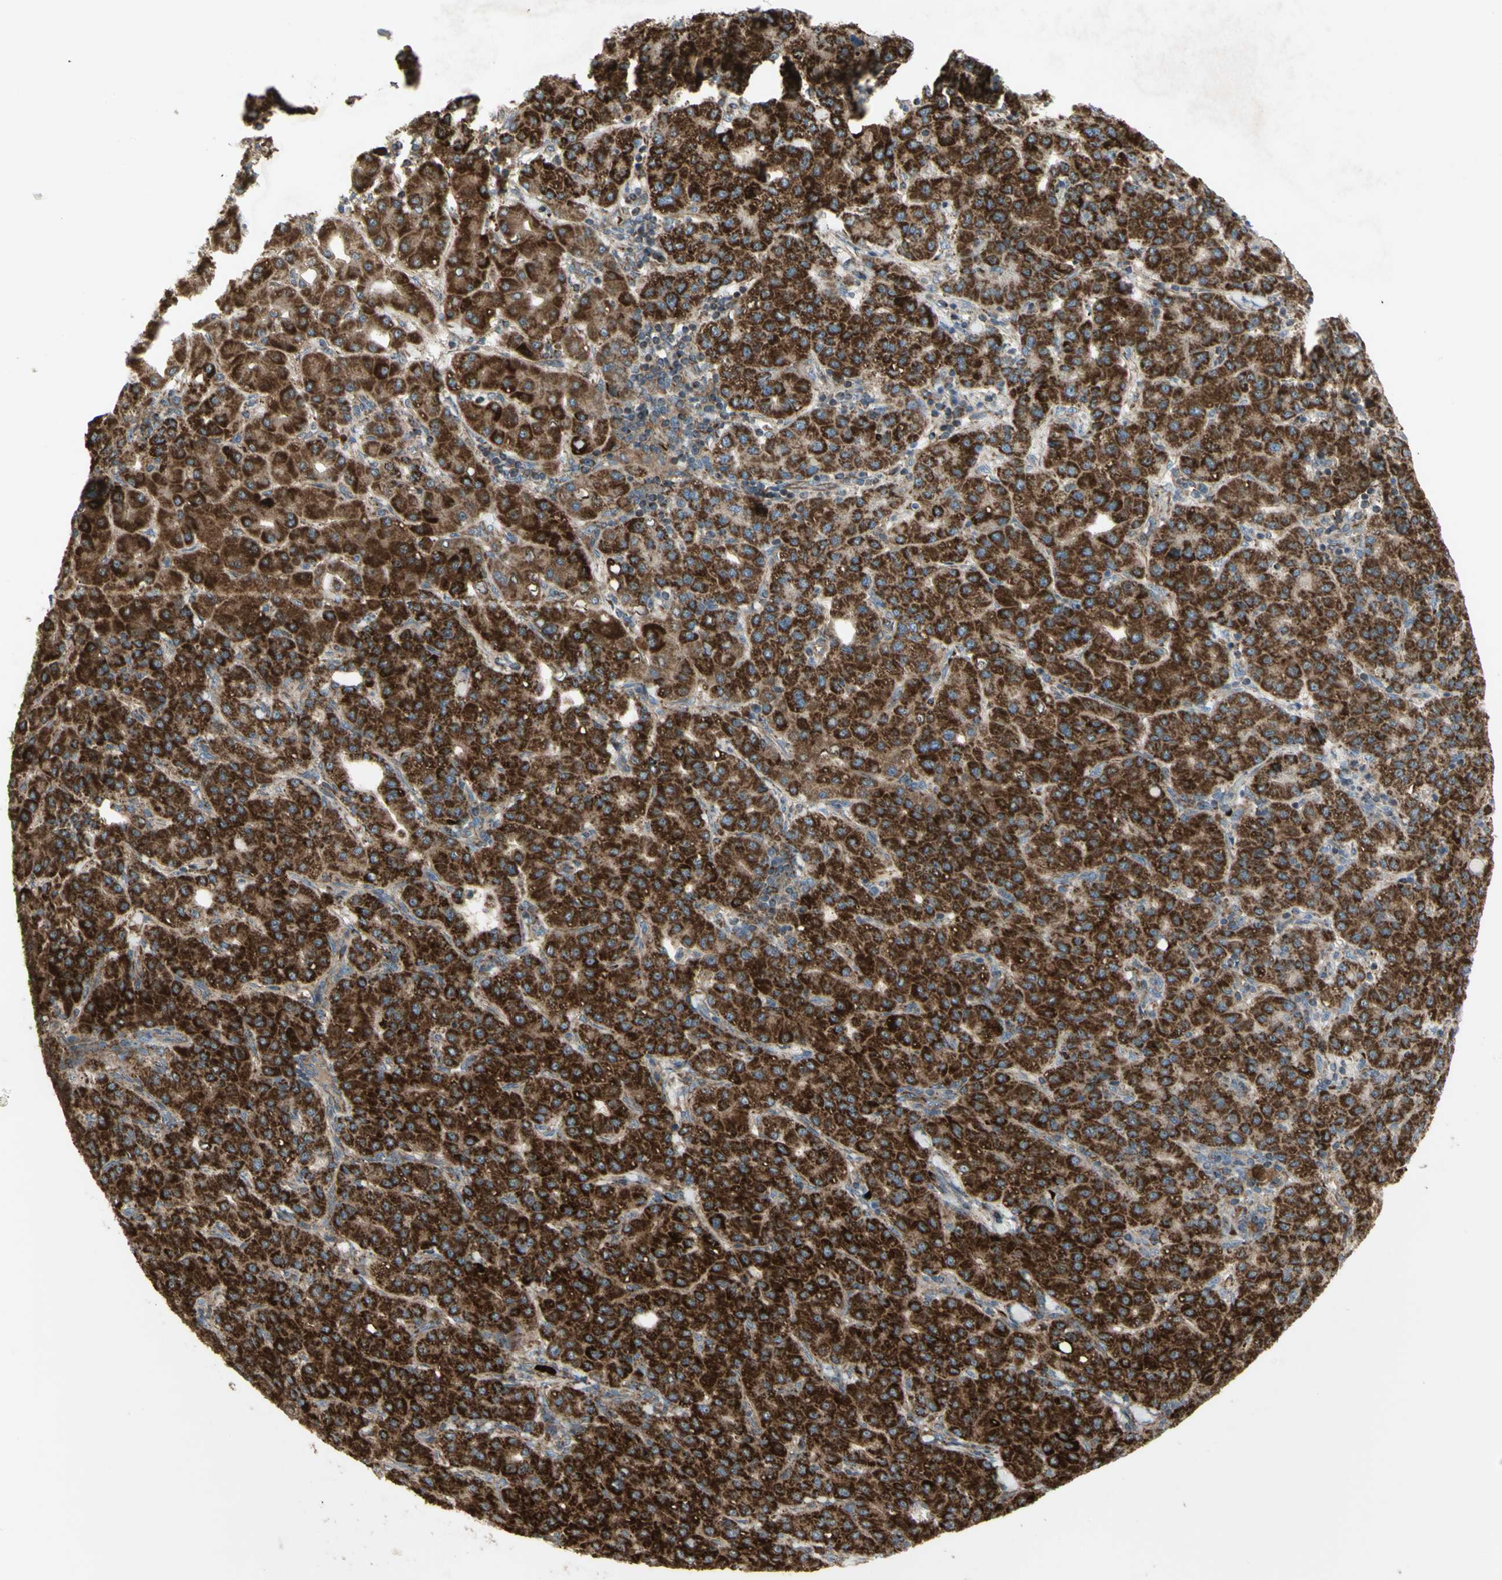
{"staining": {"intensity": "strong", "quantity": ">75%", "location": "cytoplasmic/membranous"}, "tissue": "liver cancer", "cell_type": "Tumor cells", "image_type": "cancer", "snomed": [{"axis": "morphology", "description": "Carcinoma, Hepatocellular, NOS"}, {"axis": "topography", "description": "Liver"}], "caption": "A photomicrograph showing strong cytoplasmic/membranous expression in about >75% of tumor cells in liver cancer, as visualized by brown immunohistochemical staining.", "gene": "CYB5R1", "patient": {"sex": "male", "age": 65}}